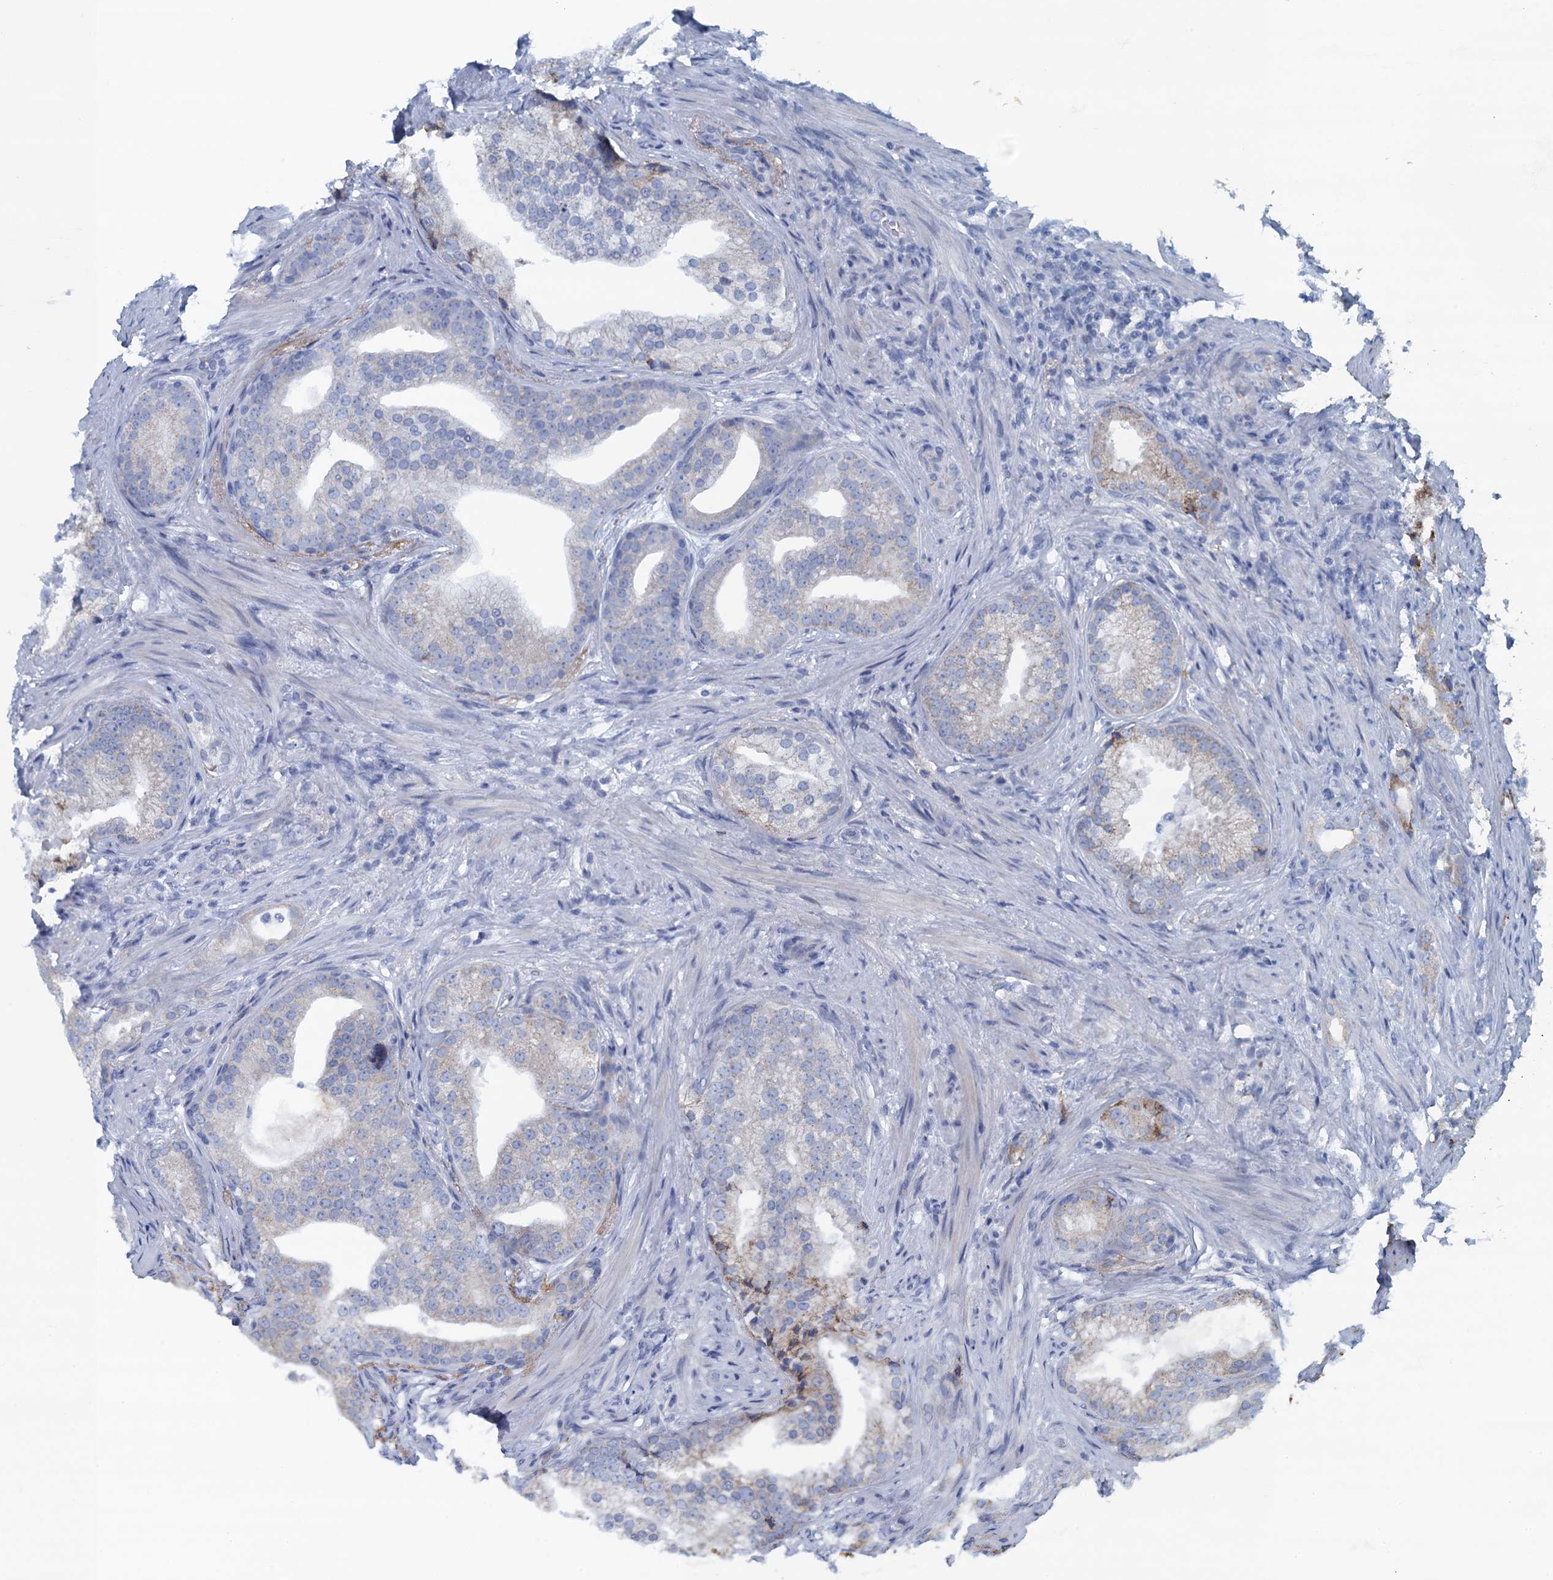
{"staining": {"intensity": "moderate", "quantity": "<25%", "location": "cytoplasmic/membranous"}, "tissue": "prostate cancer", "cell_type": "Tumor cells", "image_type": "cancer", "snomed": [{"axis": "morphology", "description": "Adenocarcinoma, Low grade"}, {"axis": "topography", "description": "Prostate"}], "caption": "Approximately <25% of tumor cells in human prostate cancer show moderate cytoplasmic/membranous protein staining as visualized by brown immunohistochemical staining.", "gene": "C10orf88", "patient": {"sex": "male", "age": 71}}